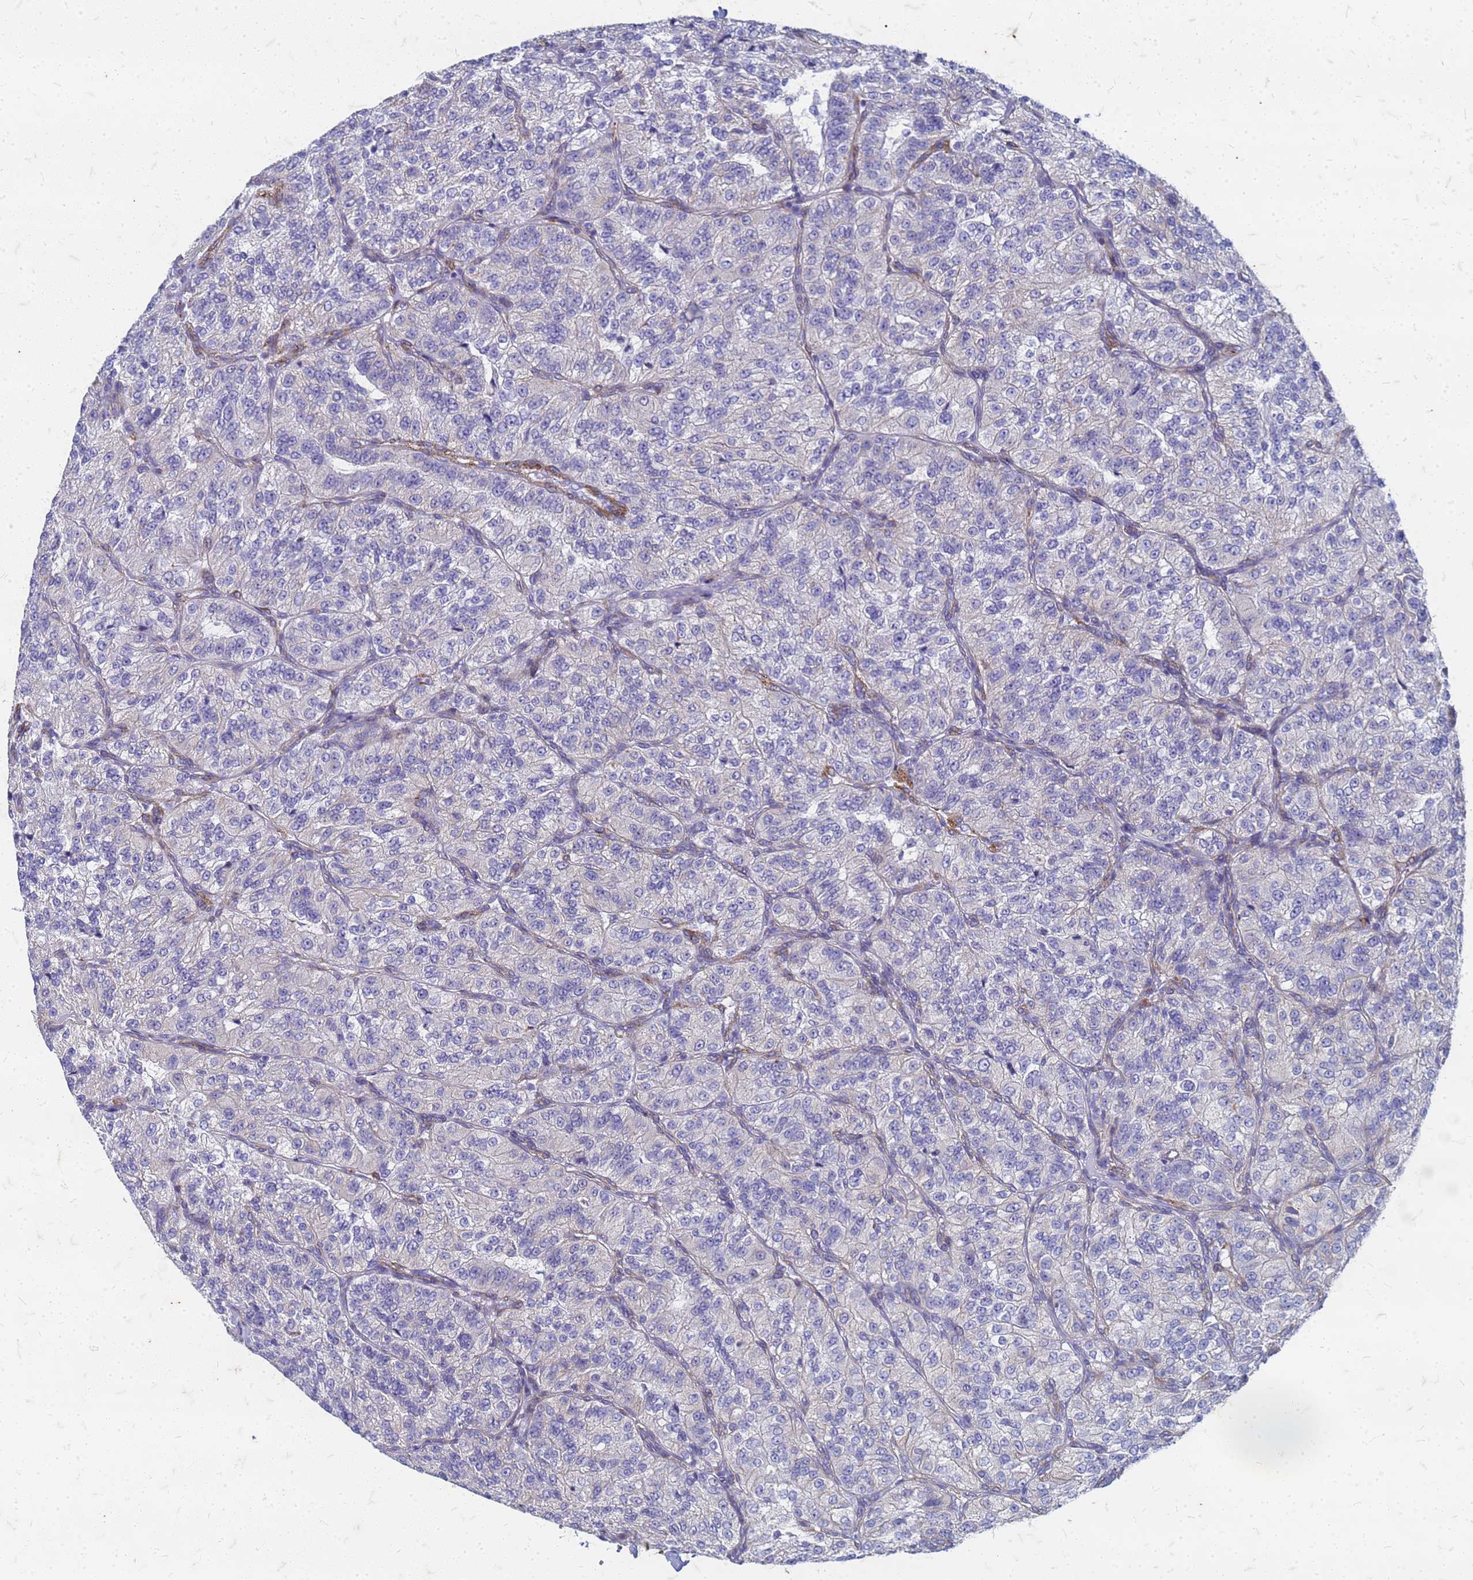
{"staining": {"intensity": "negative", "quantity": "none", "location": "none"}, "tissue": "renal cancer", "cell_type": "Tumor cells", "image_type": "cancer", "snomed": [{"axis": "morphology", "description": "Adenocarcinoma, NOS"}, {"axis": "topography", "description": "Kidney"}], "caption": "Tumor cells are negative for brown protein staining in renal cancer. The staining is performed using DAB brown chromogen with nuclei counter-stained in using hematoxylin.", "gene": "TRIM64B", "patient": {"sex": "female", "age": 63}}